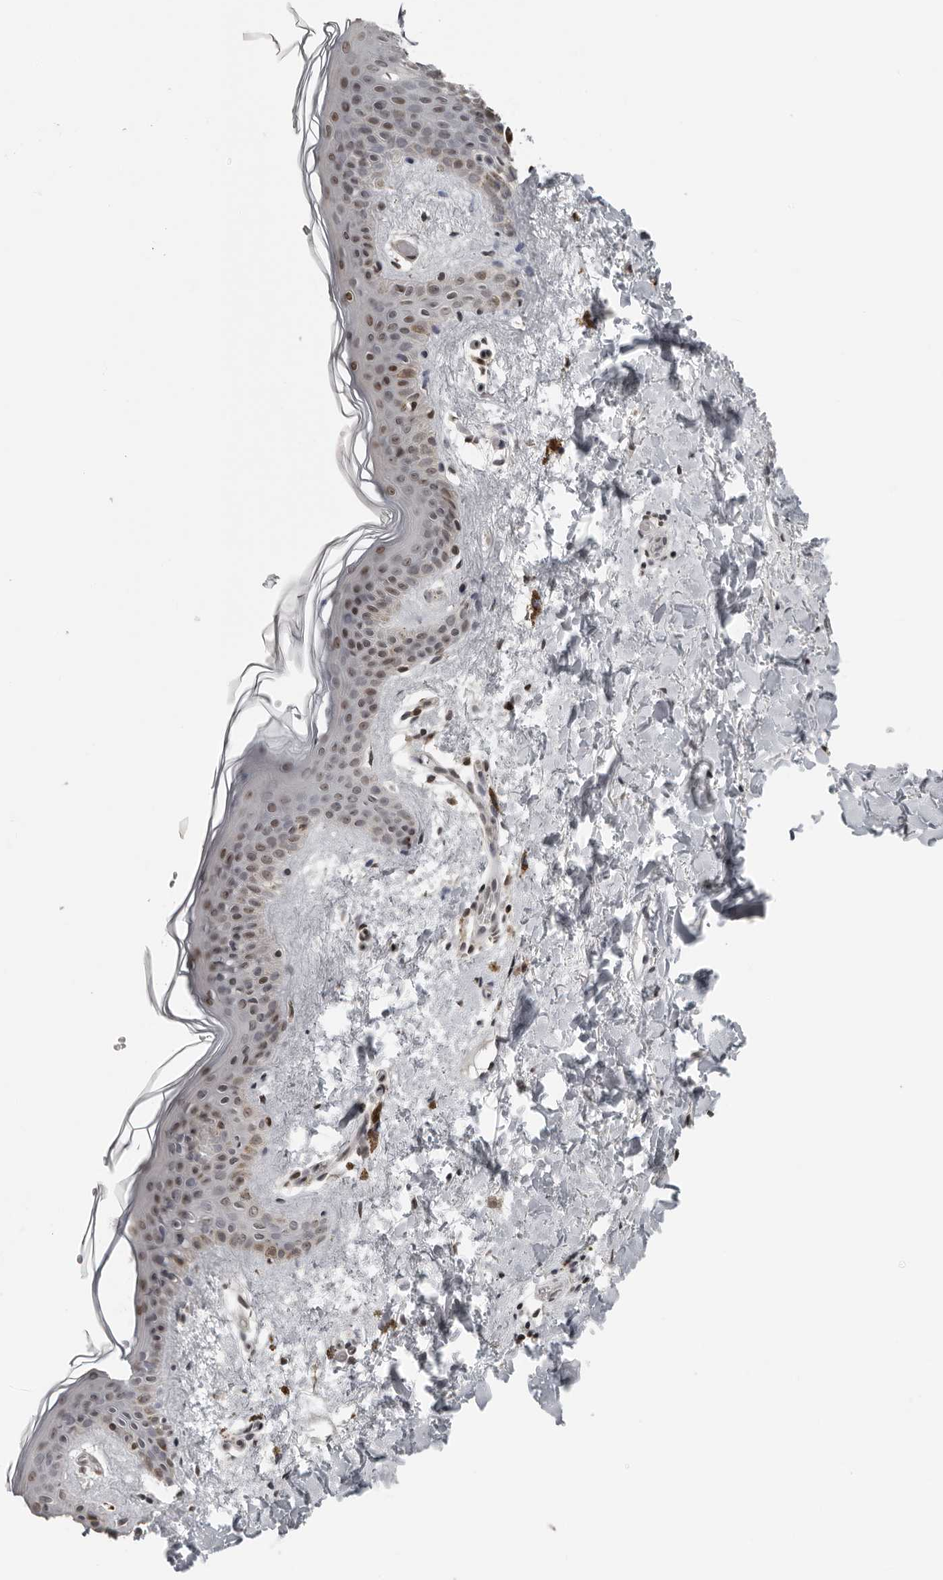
{"staining": {"intensity": "weak", "quantity": "25%-75%", "location": "nuclear"}, "tissue": "skin", "cell_type": "Fibroblasts", "image_type": "normal", "snomed": [{"axis": "morphology", "description": "Normal tissue, NOS"}, {"axis": "topography", "description": "Skin"}], "caption": "A low amount of weak nuclear expression is seen in approximately 25%-75% of fibroblasts in normal skin.", "gene": "ORC1", "patient": {"sex": "female", "age": 46}}